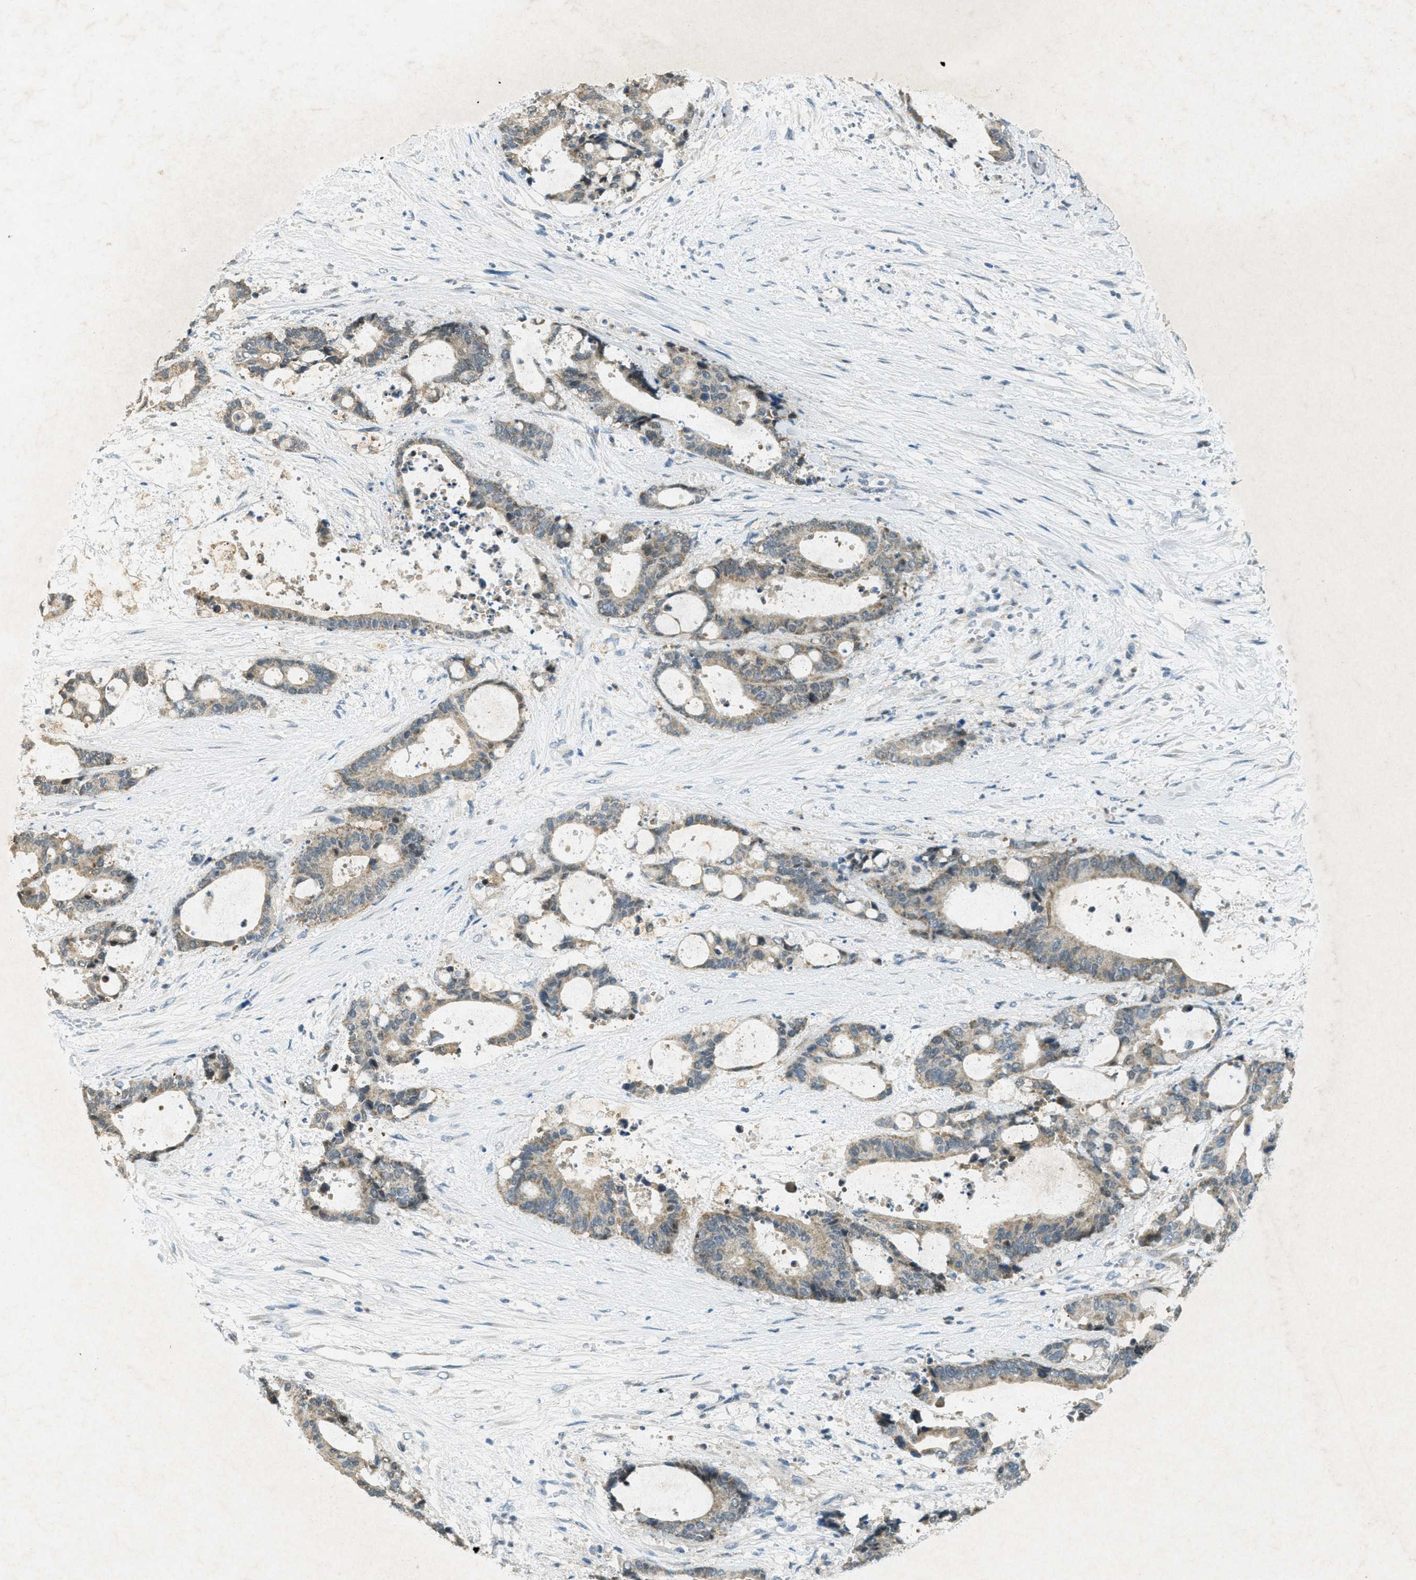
{"staining": {"intensity": "weak", "quantity": ">75%", "location": "cytoplasmic/membranous"}, "tissue": "liver cancer", "cell_type": "Tumor cells", "image_type": "cancer", "snomed": [{"axis": "morphology", "description": "Normal tissue, NOS"}, {"axis": "morphology", "description": "Cholangiocarcinoma"}, {"axis": "topography", "description": "Liver"}, {"axis": "topography", "description": "Peripheral nerve tissue"}], "caption": "This micrograph displays IHC staining of human liver cholangiocarcinoma, with low weak cytoplasmic/membranous positivity in about >75% of tumor cells.", "gene": "TCF20", "patient": {"sex": "female", "age": 73}}